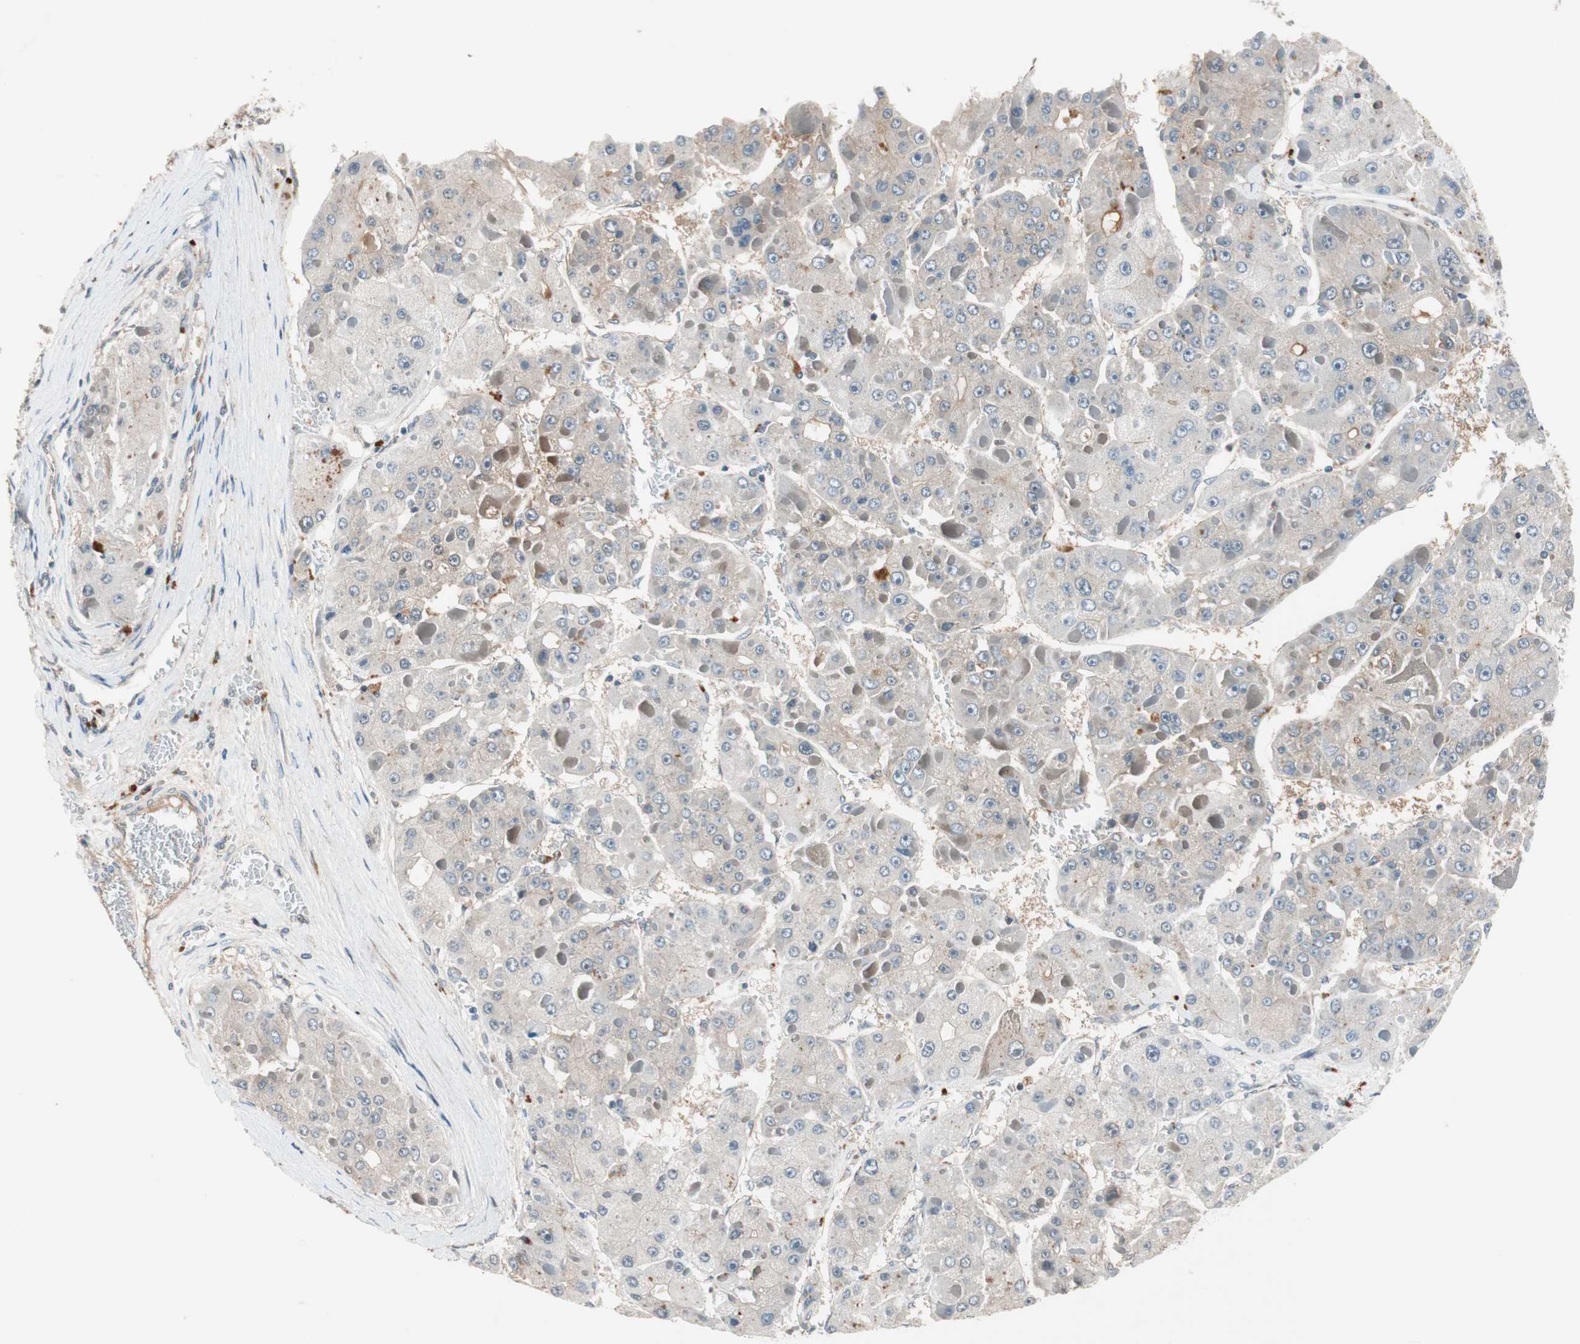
{"staining": {"intensity": "negative", "quantity": "none", "location": "none"}, "tissue": "liver cancer", "cell_type": "Tumor cells", "image_type": "cancer", "snomed": [{"axis": "morphology", "description": "Carcinoma, Hepatocellular, NOS"}, {"axis": "topography", "description": "Liver"}], "caption": "DAB (3,3'-diaminobenzidine) immunohistochemical staining of human liver cancer demonstrates no significant positivity in tumor cells.", "gene": "PIK3R3", "patient": {"sex": "female", "age": 73}}